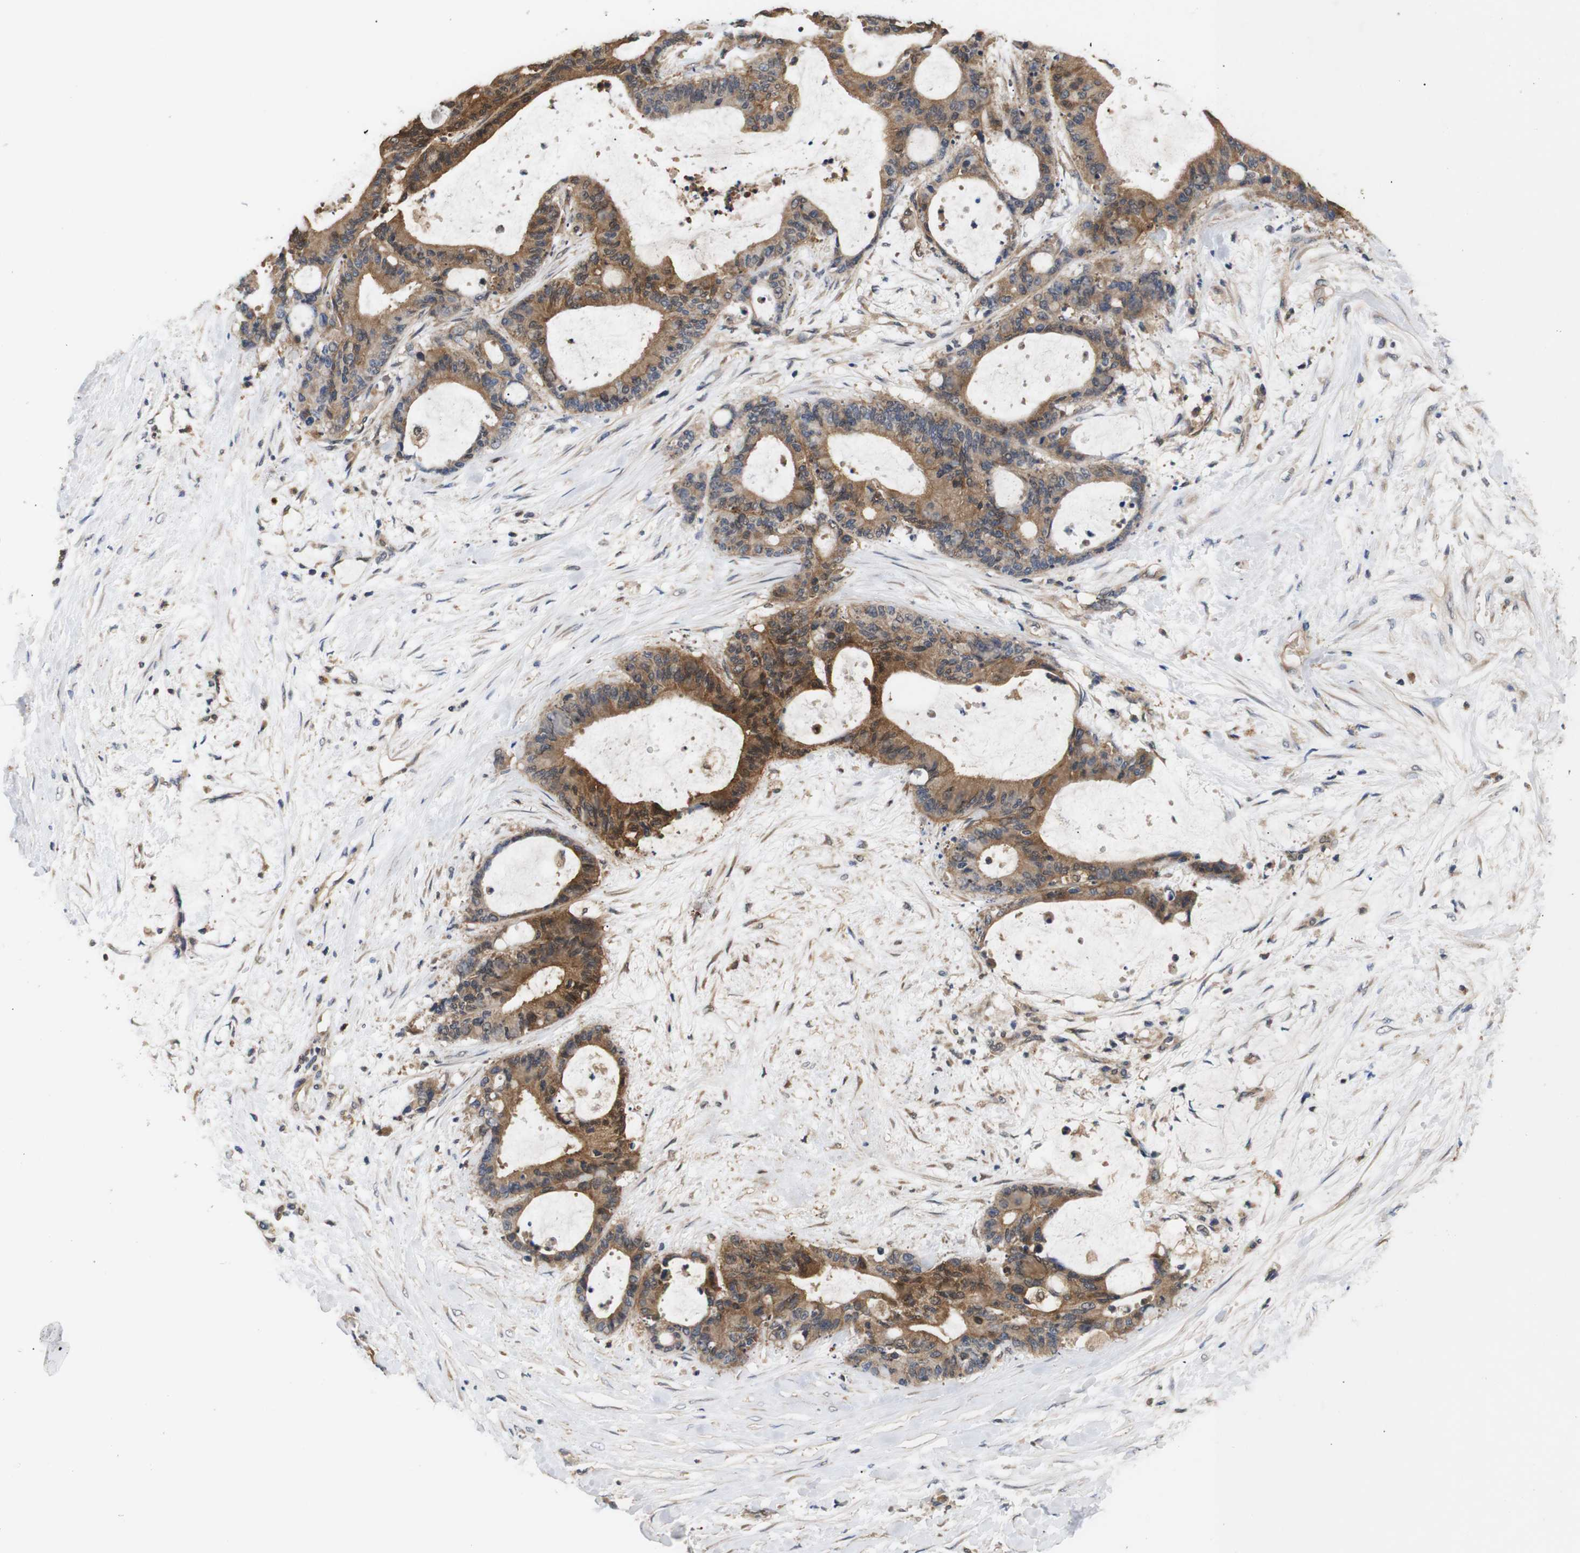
{"staining": {"intensity": "strong", "quantity": ">75%", "location": "cytoplasmic/membranous"}, "tissue": "liver cancer", "cell_type": "Tumor cells", "image_type": "cancer", "snomed": [{"axis": "morphology", "description": "Cholangiocarcinoma"}, {"axis": "topography", "description": "Liver"}], "caption": "A brown stain highlights strong cytoplasmic/membranous expression of a protein in liver cancer (cholangiocarcinoma) tumor cells.", "gene": "DDR1", "patient": {"sex": "female", "age": 73}}